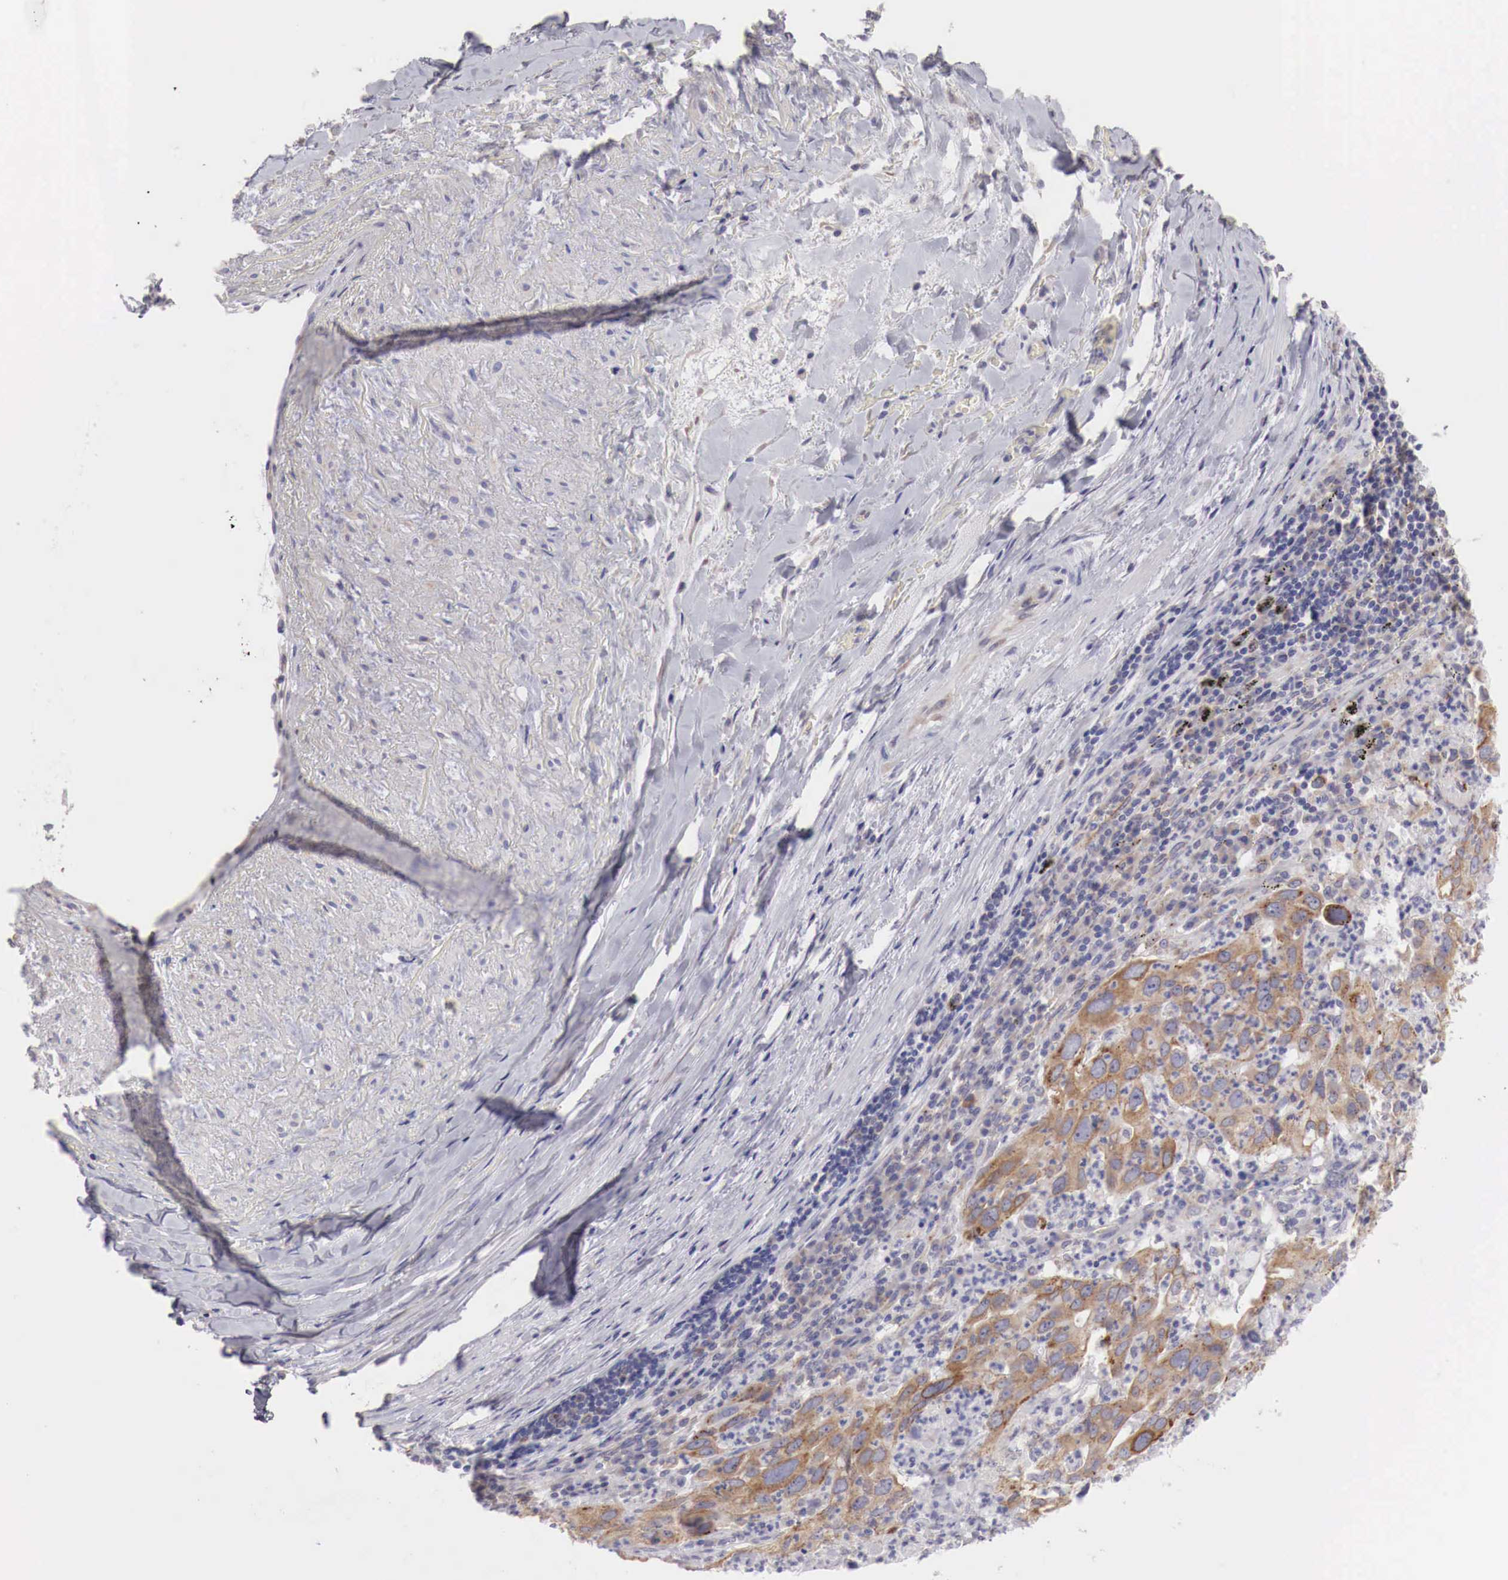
{"staining": {"intensity": "moderate", "quantity": "25%-75%", "location": "cytoplasmic/membranous"}, "tissue": "lung cancer", "cell_type": "Tumor cells", "image_type": "cancer", "snomed": [{"axis": "morphology", "description": "Adenocarcinoma, NOS"}, {"axis": "topography", "description": "Lung"}], "caption": "Protein staining exhibits moderate cytoplasmic/membranous positivity in about 25%-75% of tumor cells in lung adenocarcinoma.", "gene": "NSDHL", "patient": {"sex": "male", "age": 48}}